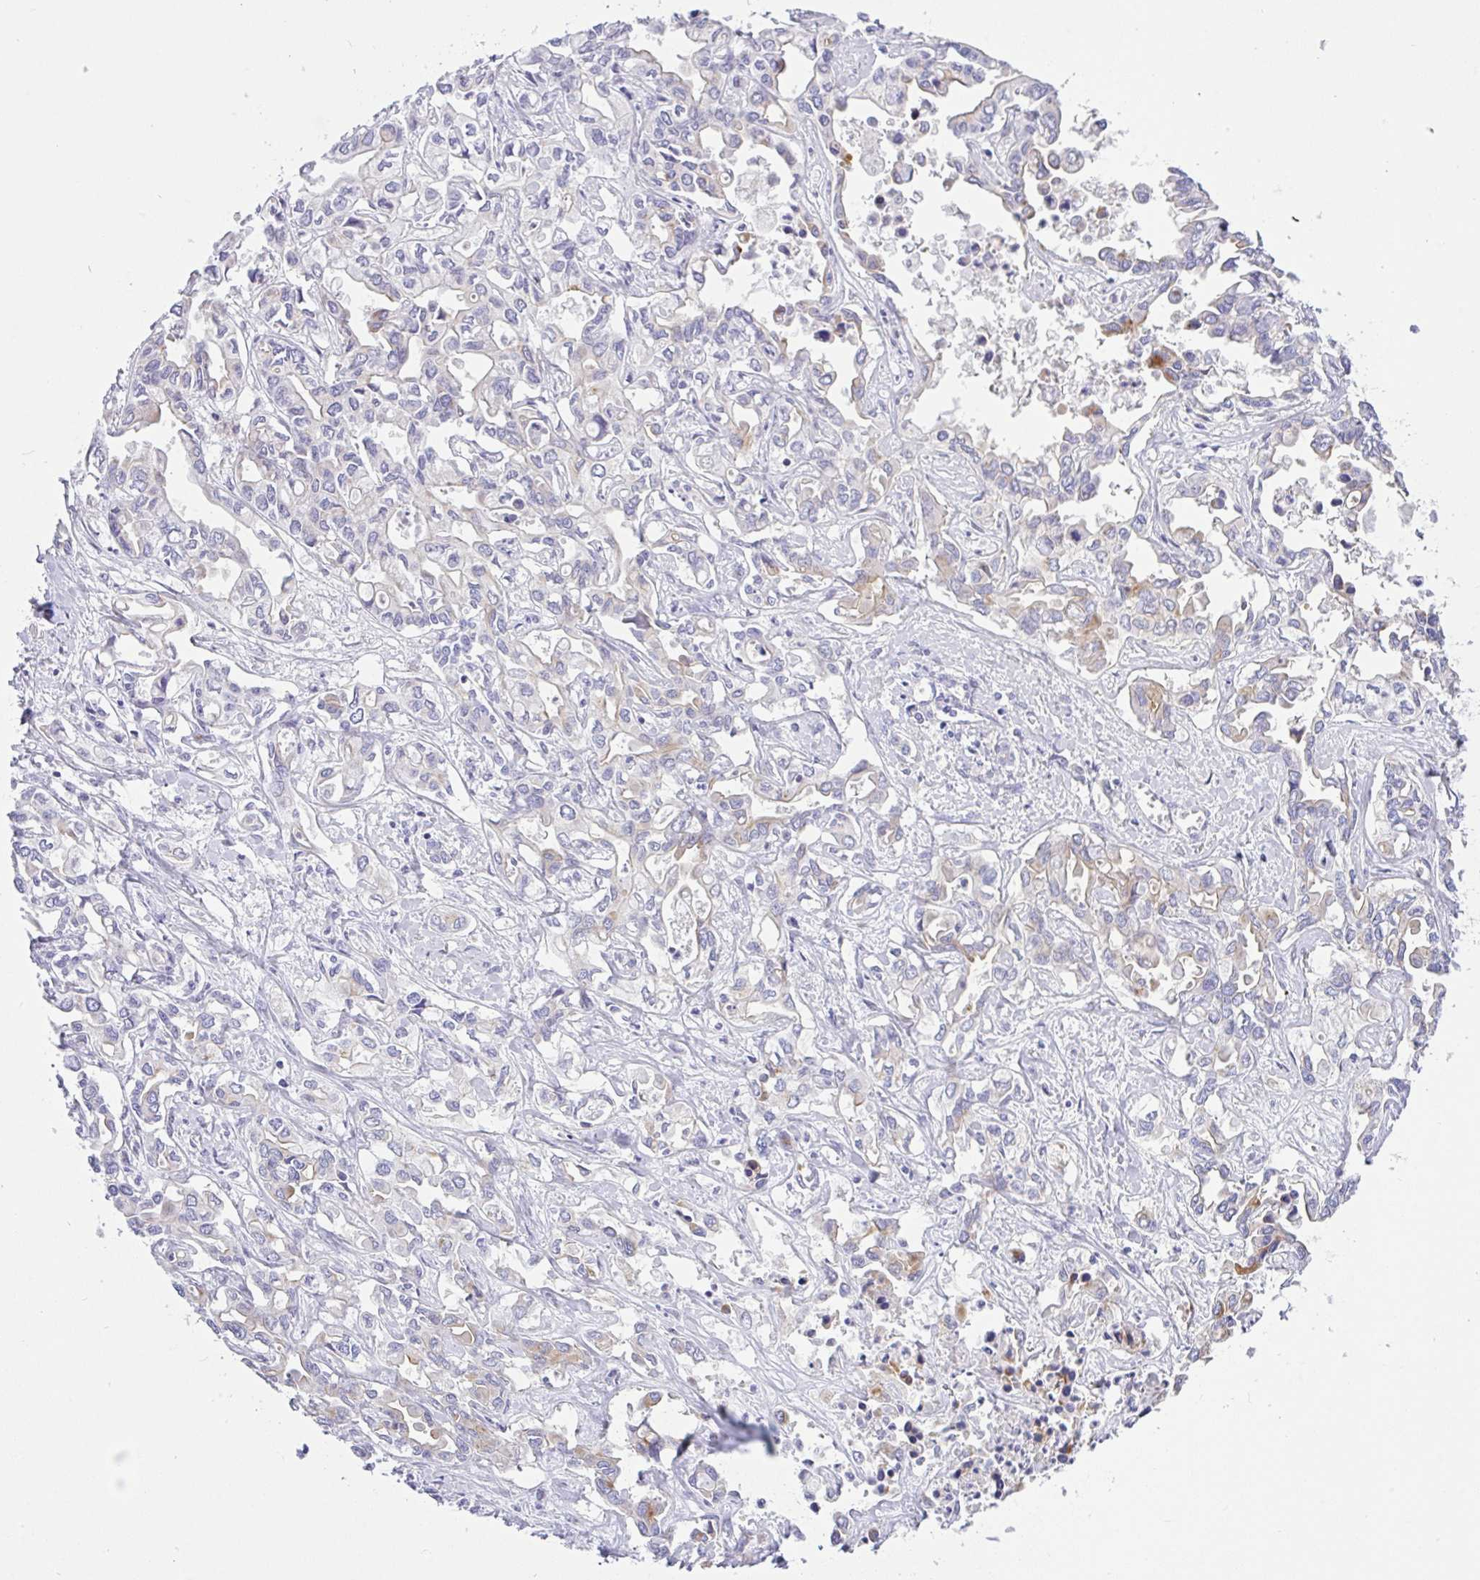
{"staining": {"intensity": "weak", "quantity": "<25%", "location": "cytoplasmic/membranous"}, "tissue": "liver cancer", "cell_type": "Tumor cells", "image_type": "cancer", "snomed": [{"axis": "morphology", "description": "Cholangiocarcinoma"}, {"axis": "topography", "description": "Liver"}], "caption": "Immunohistochemistry histopathology image of human cholangiocarcinoma (liver) stained for a protein (brown), which shows no positivity in tumor cells.", "gene": "FAM177A1", "patient": {"sex": "female", "age": 64}}